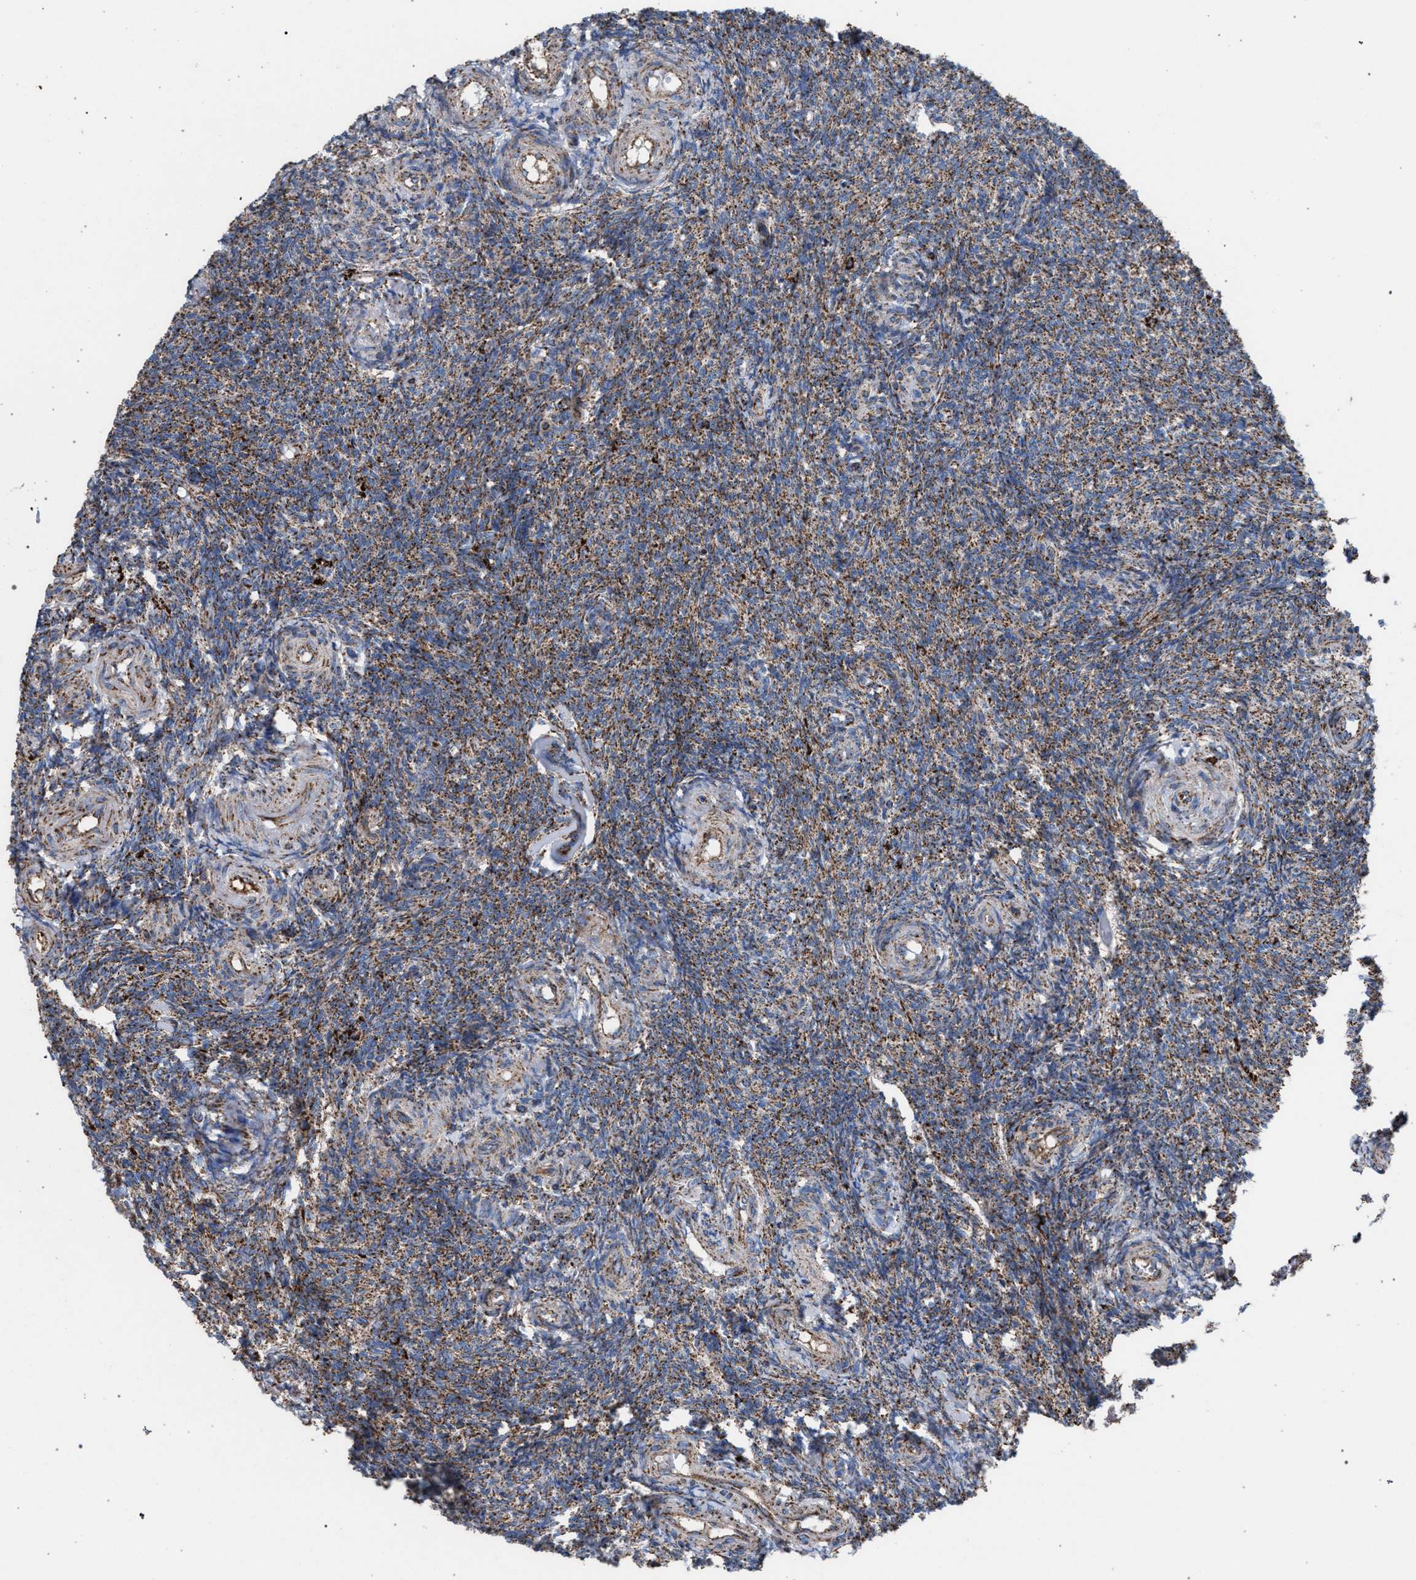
{"staining": {"intensity": "moderate", "quantity": "<25%", "location": "cytoplasmic/membranous"}, "tissue": "ovary", "cell_type": "Ovarian stroma cells", "image_type": "normal", "snomed": [{"axis": "morphology", "description": "Normal tissue, NOS"}, {"axis": "topography", "description": "Ovary"}], "caption": "This micrograph demonstrates immunohistochemistry (IHC) staining of benign human ovary, with low moderate cytoplasmic/membranous staining in about <25% of ovarian stroma cells.", "gene": "VPS13A", "patient": {"sex": "female", "age": 41}}